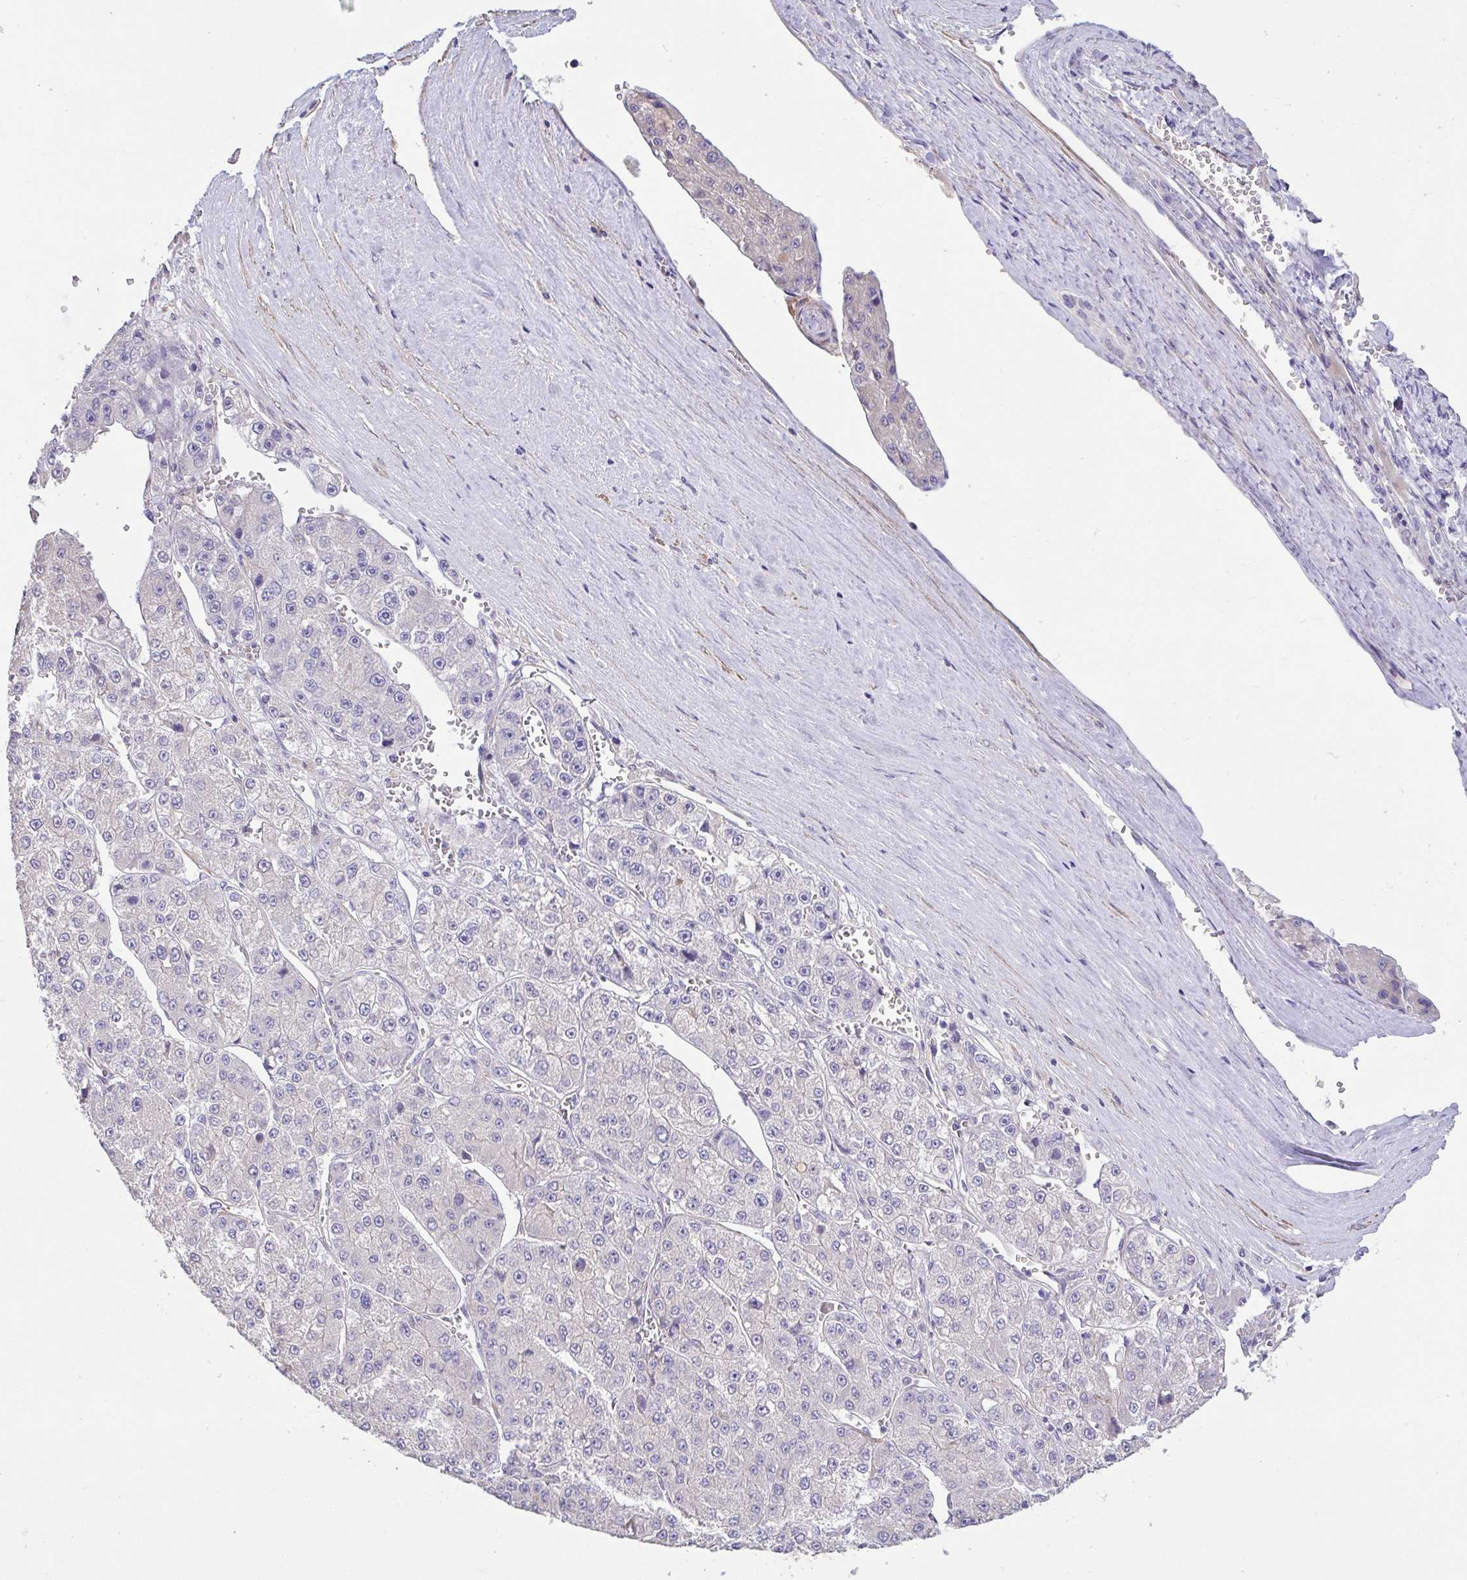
{"staining": {"intensity": "negative", "quantity": "none", "location": "none"}, "tissue": "liver cancer", "cell_type": "Tumor cells", "image_type": "cancer", "snomed": [{"axis": "morphology", "description": "Carcinoma, Hepatocellular, NOS"}, {"axis": "topography", "description": "Liver"}], "caption": "Histopathology image shows no significant protein positivity in tumor cells of hepatocellular carcinoma (liver).", "gene": "PYGM", "patient": {"sex": "female", "age": 73}}